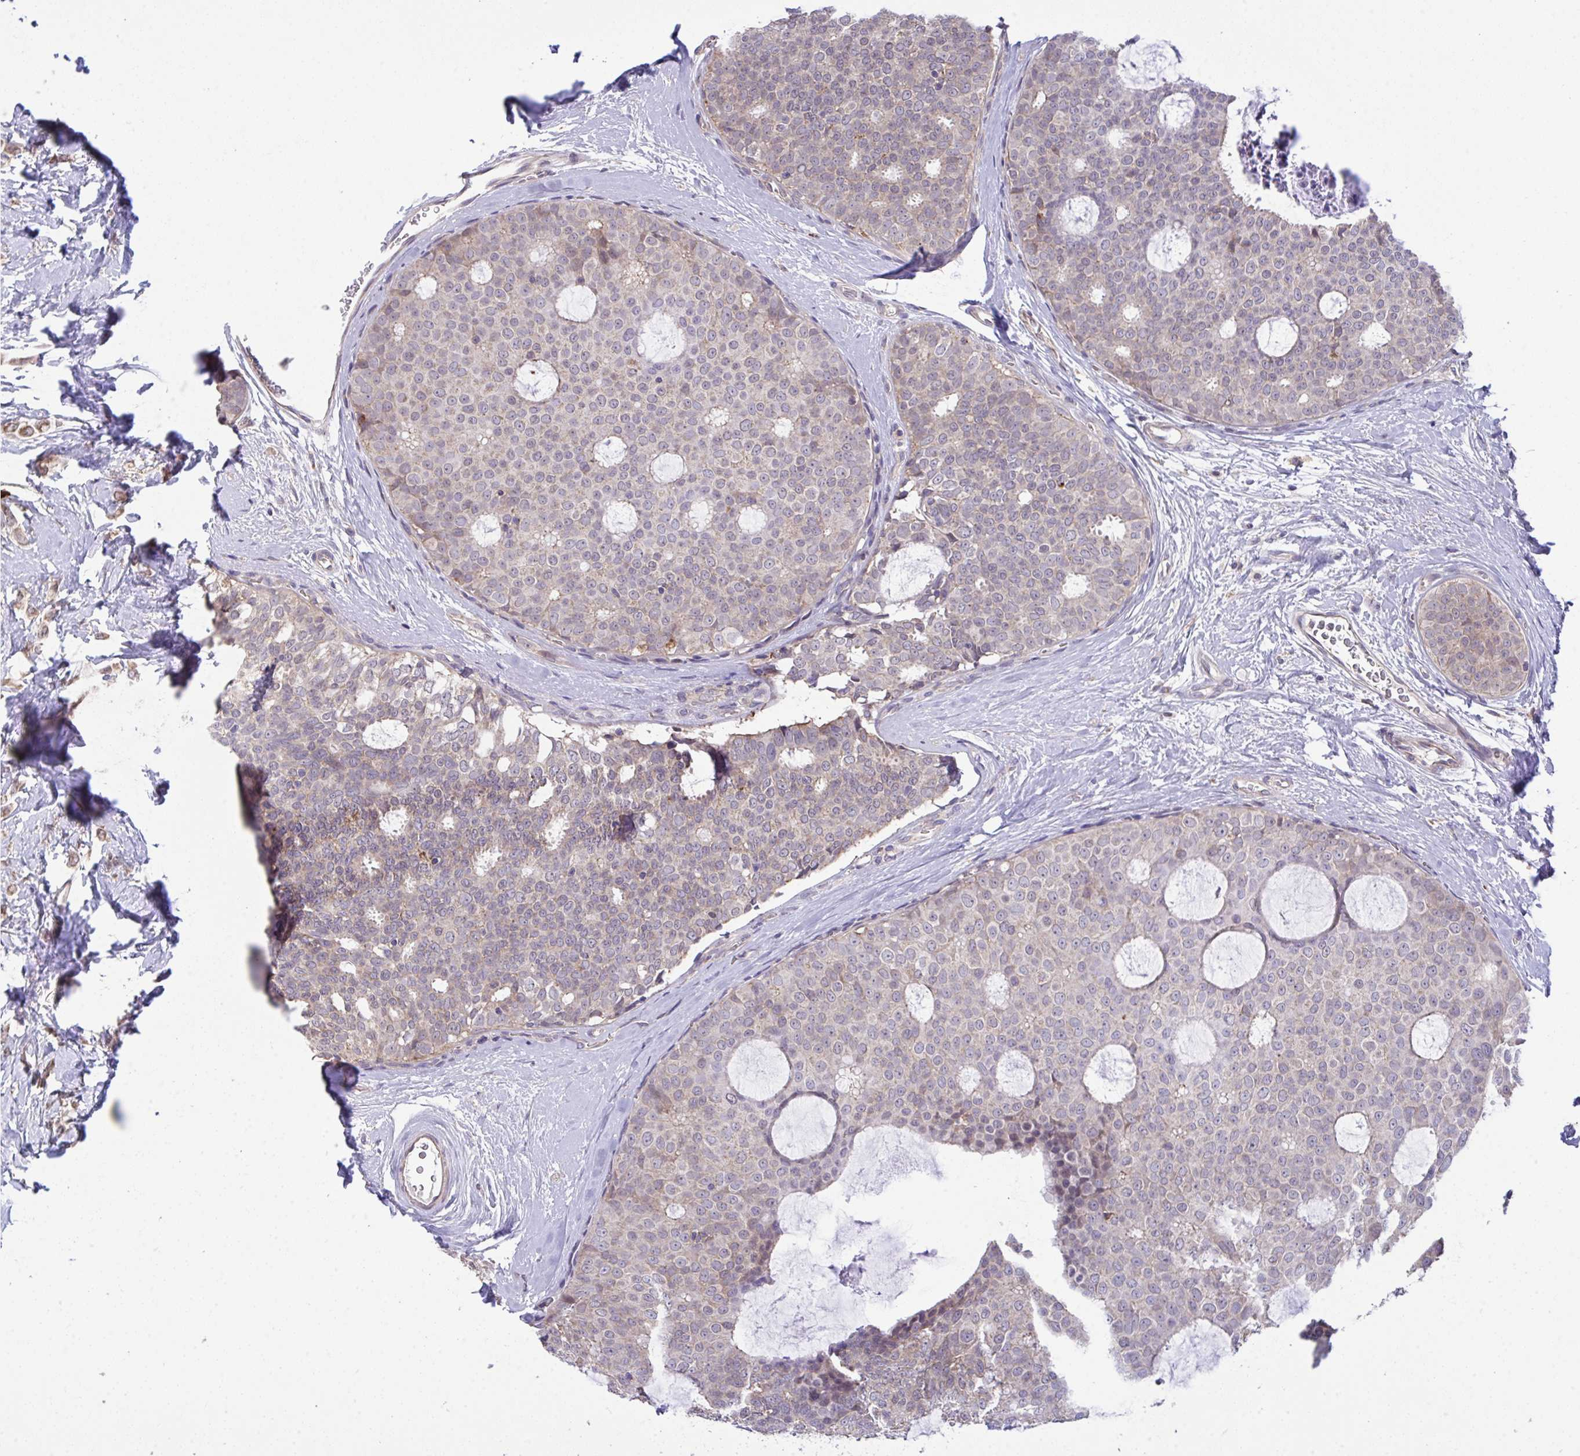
{"staining": {"intensity": "negative", "quantity": "none", "location": "none"}, "tissue": "breast cancer", "cell_type": "Tumor cells", "image_type": "cancer", "snomed": [{"axis": "morphology", "description": "Duct carcinoma"}, {"axis": "topography", "description": "Breast"}], "caption": "Immunohistochemistry (IHC) of breast intraductal carcinoma displays no positivity in tumor cells.", "gene": "PPM1H", "patient": {"sex": "female", "age": 45}}